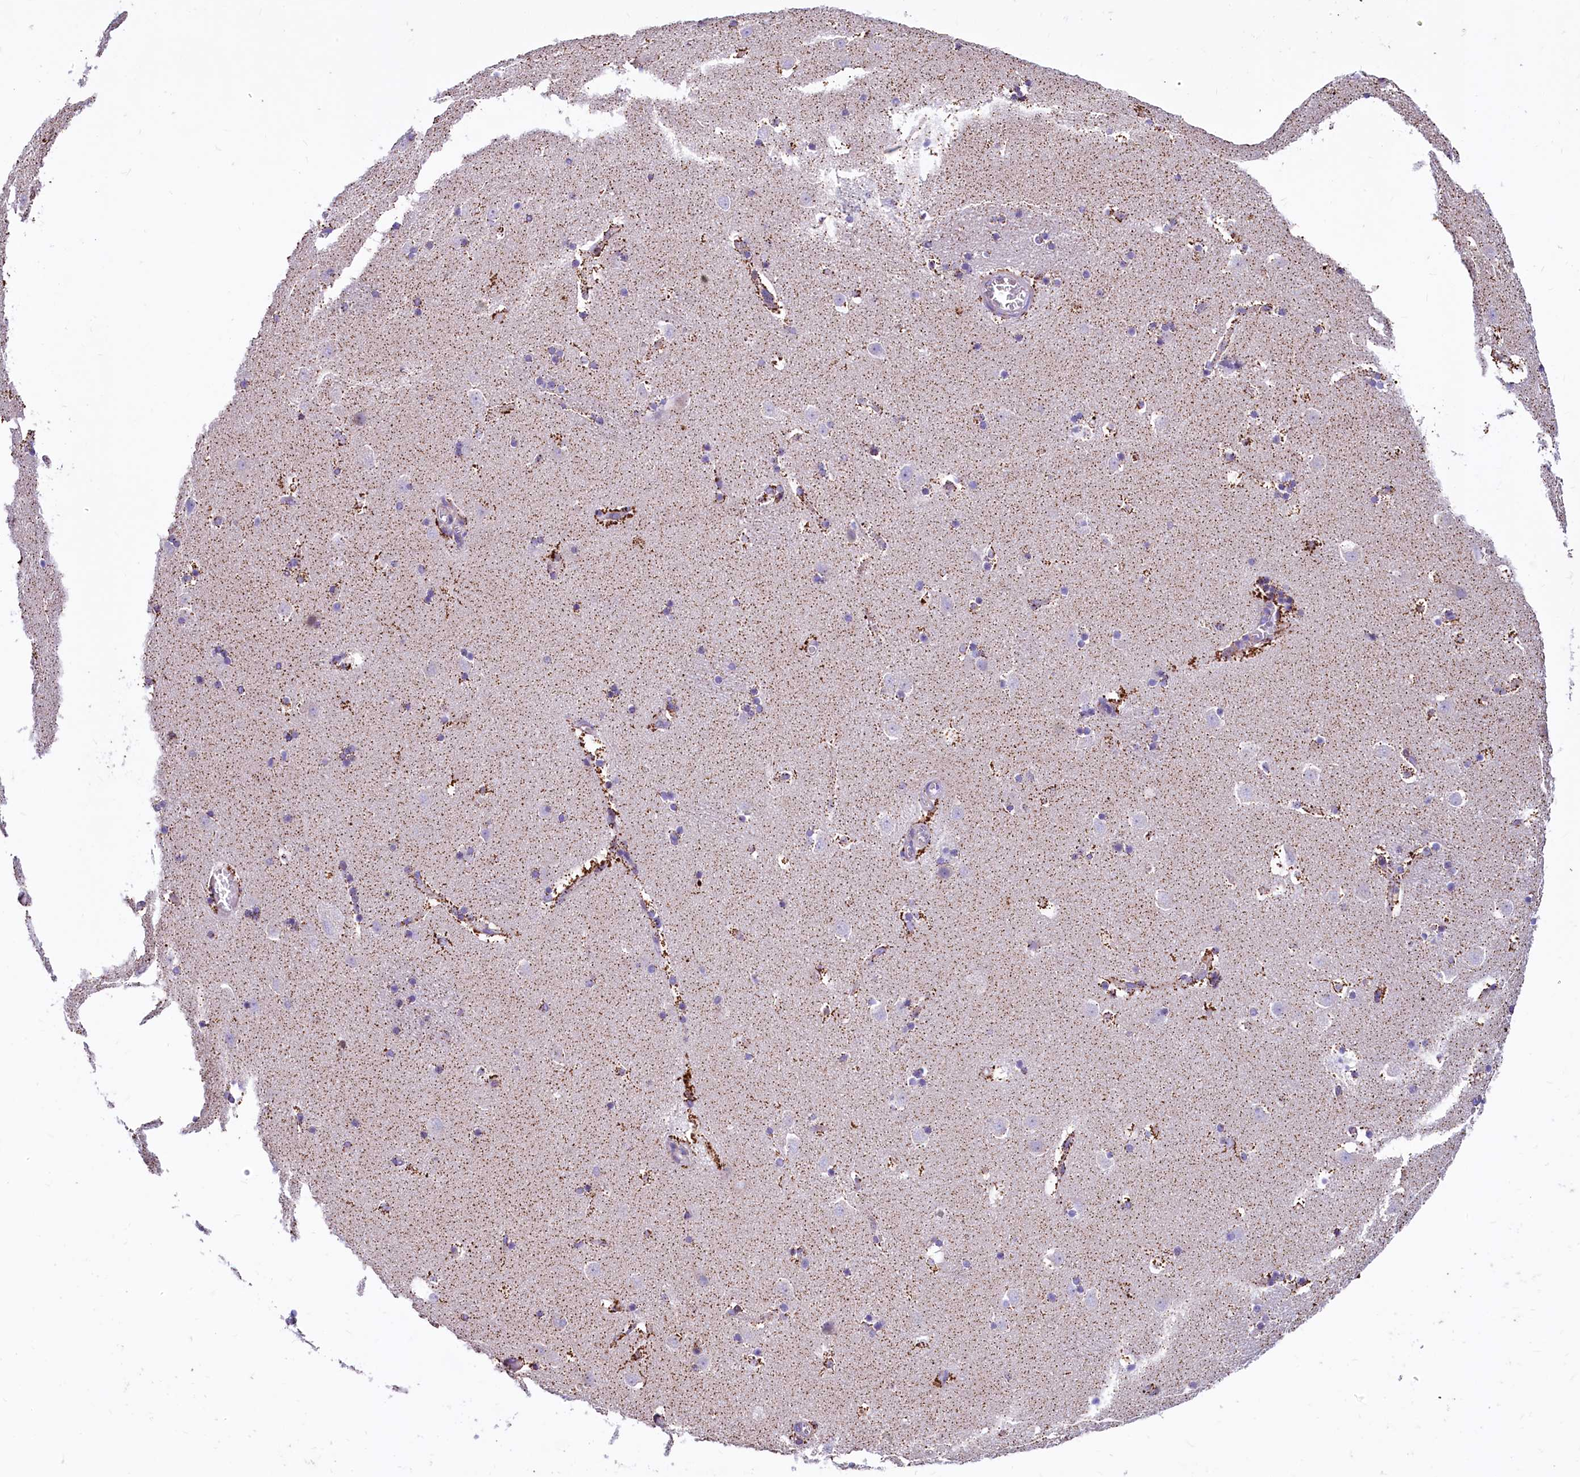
{"staining": {"intensity": "moderate", "quantity": "<25%", "location": "cytoplasmic/membranous"}, "tissue": "caudate", "cell_type": "Glial cells", "image_type": "normal", "snomed": [{"axis": "morphology", "description": "Normal tissue, NOS"}, {"axis": "topography", "description": "Lateral ventricle wall"}], "caption": "High-power microscopy captured an IHC micrograph of benign caudate, revealing moderate cytoplasmic/membranous expression in about <25% of glial cells.", "gene": "VWCE", "patient": {"sex": "male", "age": 45}}